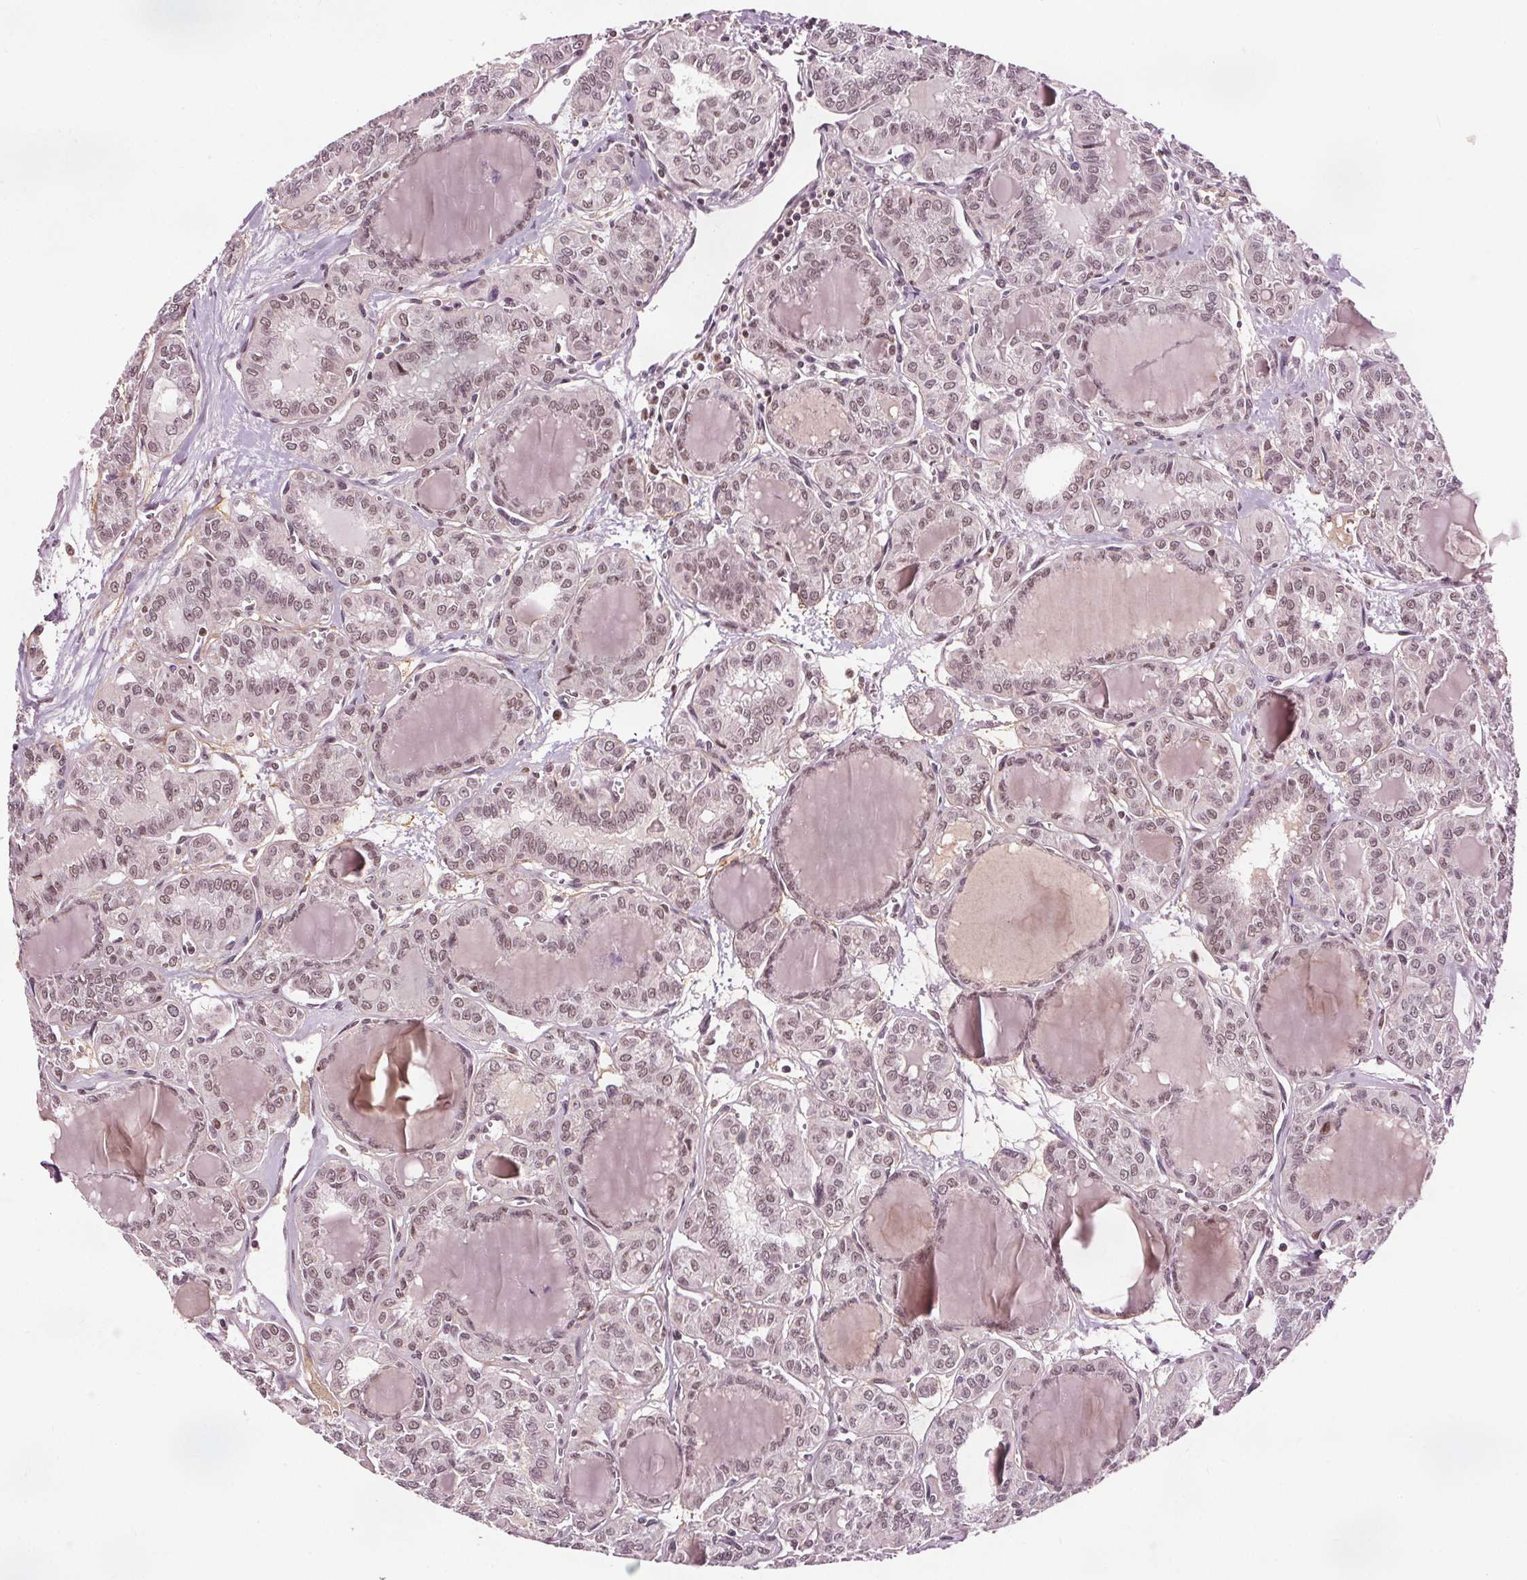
{"staining": {"intensity": "weak", "quantity": ">75%", "location": "nuclear"}, "tissue": "thyroid cancer", "cell_type": "Tumor cells", "image_type": "cancer", "snomed": [{"axis": "morphology", "description": "Papillary adenocarcinoma, NOS"}, {"axis": "topography", "description": "Thyroid gland"}], "caption": "Immunohistochemistry image of neoplastic tissue: thyroid papillary adenocarcinoma stained using immunohistochemistry (IHC) demonstrates low levels of weak protein expression localized specifically in the nuclear of tumor cells, appearing as a nuclear brown color.", "gene": "DDX11", "patient": {"sex": "female", "age": 41}}